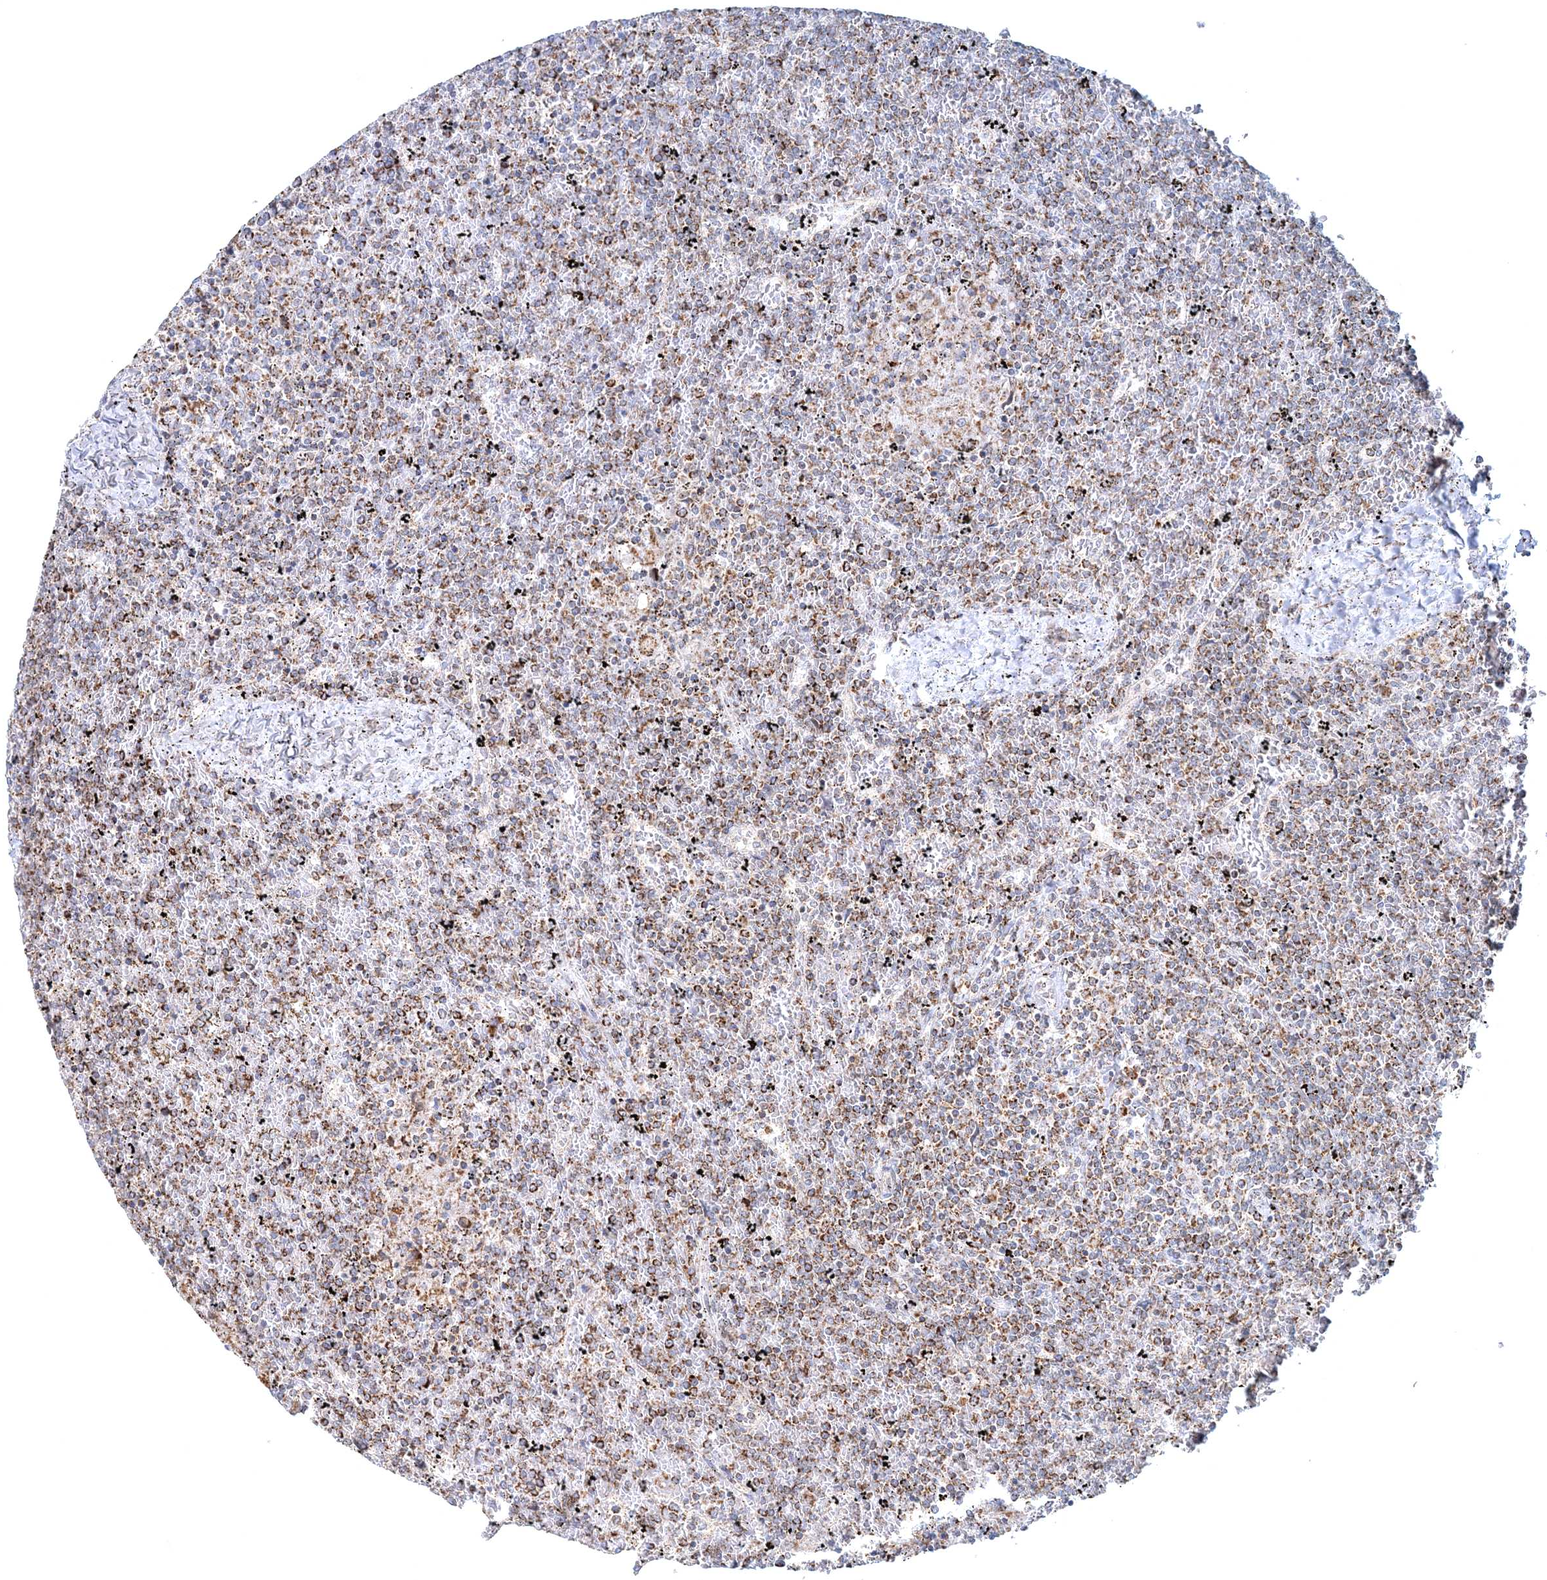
{"staining": {"intensity": "moderate", "quantity": ">75%", "location": "cytoplasmic/membranous"}, "tissue": "lymphoma", "cell_type": "Tumor cells", "image_type": "cancer", "snomed": [{"axis": "morphology", "description": "Malignant lymphoma, non-Hodgkin's type, Low grade"}, {"axis": "topography", "description": "Spleen"}], "caption": "This is an image of IHC staining of malignant lymphoma, non-Hodgkin's type (low-grade), which shows moderate expression in the cytoplasmic/membranous of tumor cells.", "gene": "RNF150", "patient": {"sex": "female", "age": 19}}